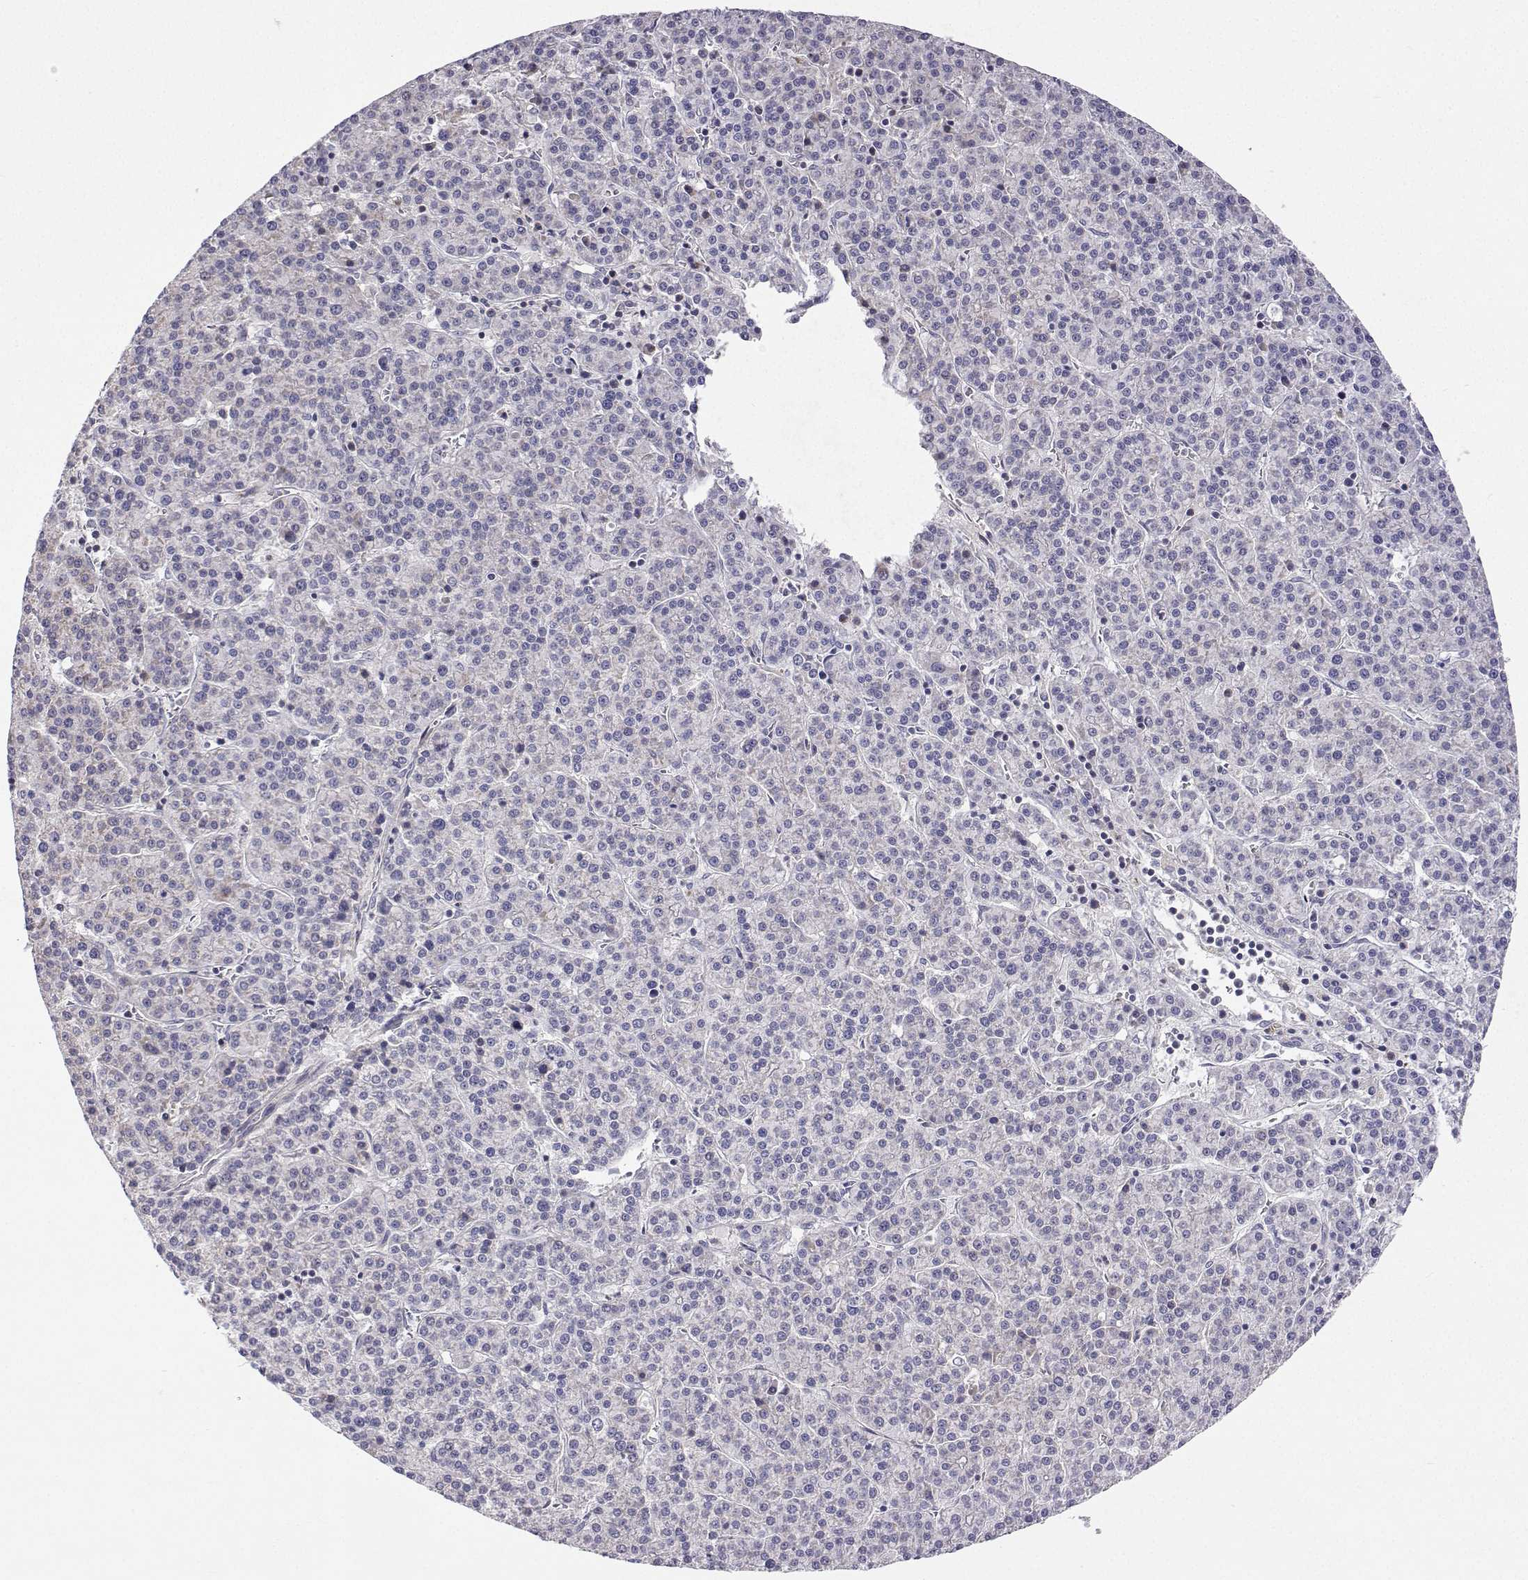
{"staining": {"intensity": "negative", "quantity": "none", "location": "none"}, "tissue": "liver cancer", "cell_type": "Tumor cells", "image_type": "cancer", "snomed": [{"axis": "morphology", "description": "Carcinoma, Hepatocellular, NOS"}, {"axis": "topography", "description": "Liver"}], "caption": "Micrograph shows no protein positivity in tumor cells of liver cancer tissue.", "gene": "MRPL3", "patient": {"sex": "female", "age": 58}}